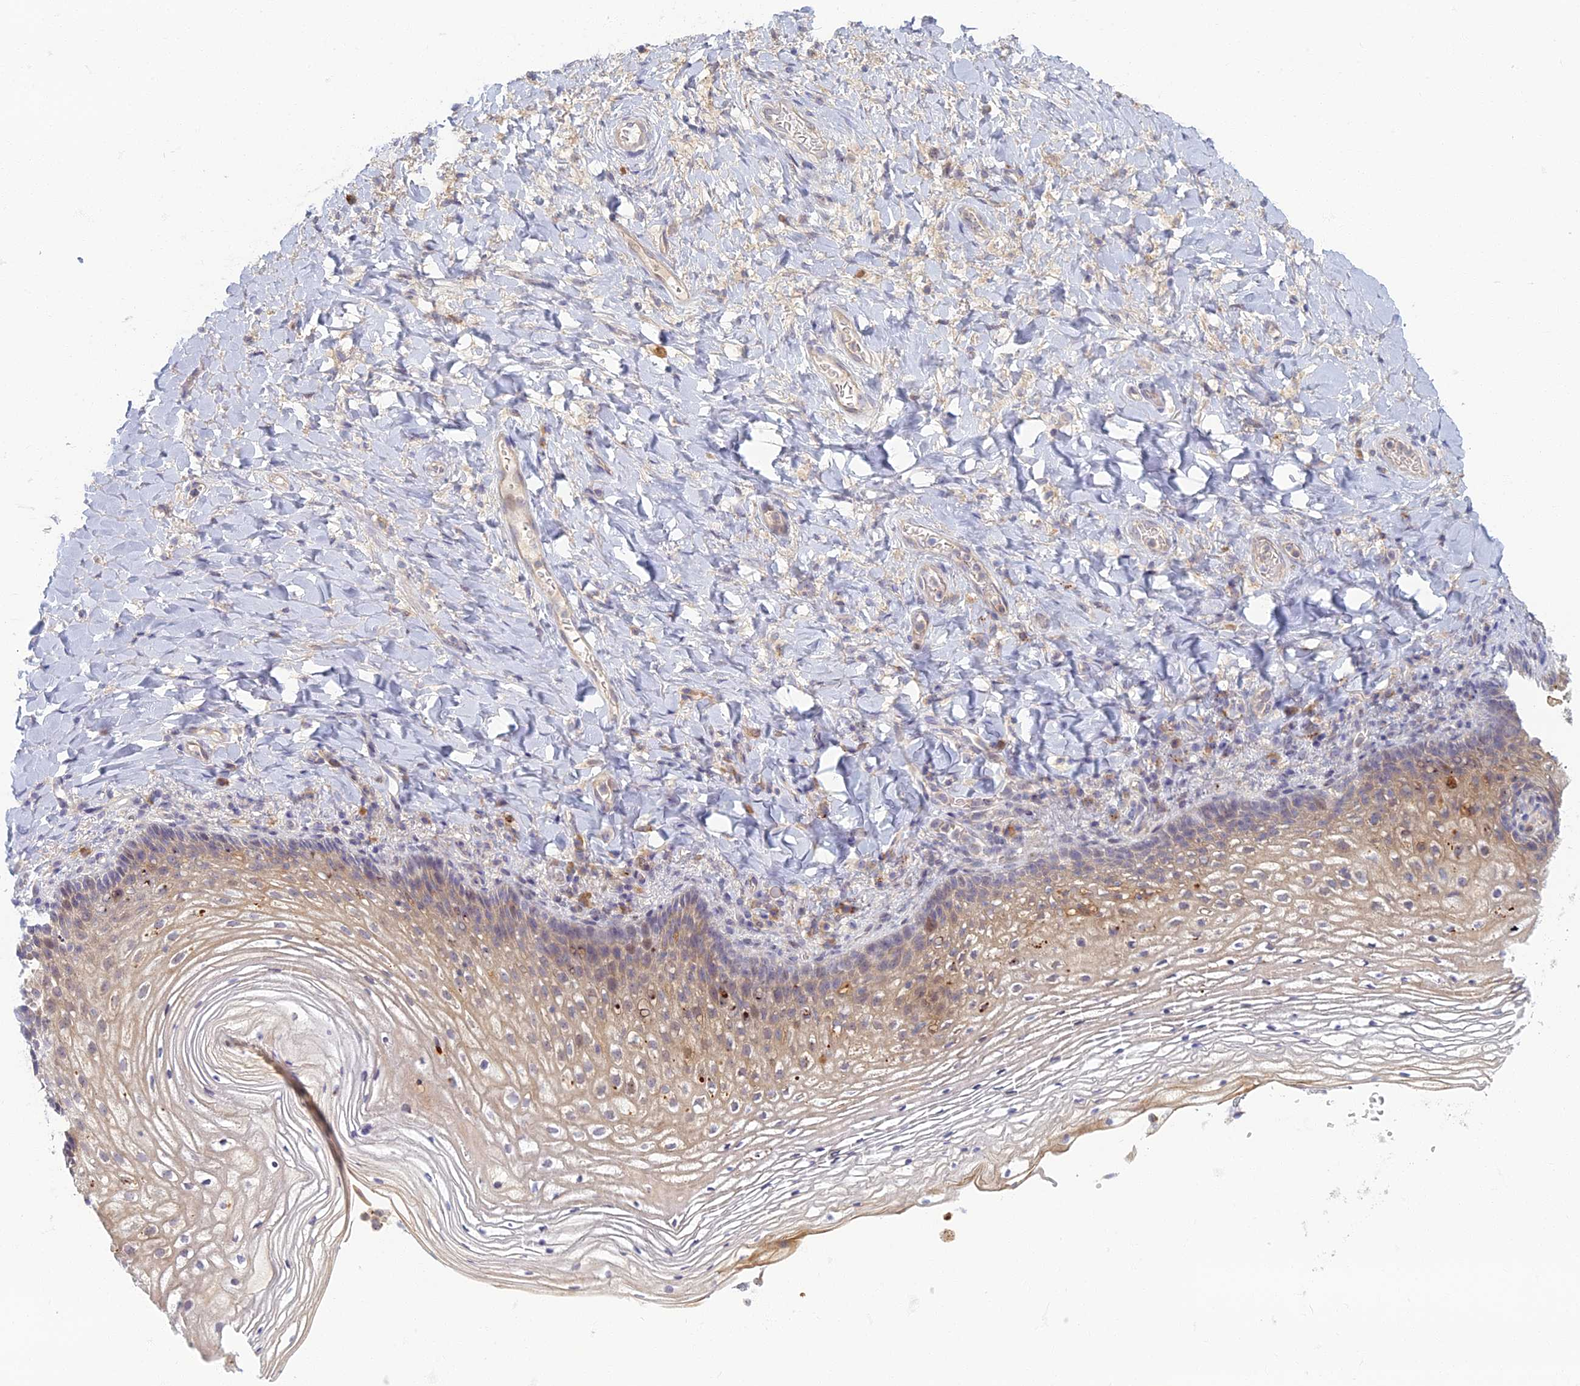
{"staining": {"intensity": "weak", "quantity": "<25%", "location": "cytoplasmic/membranous"}, "tissue": "vagina", "cell_type": "Squamous epithelial cells", "image_type": "normal", "snomed": [{"axis": "morphology", "description": "Normal tissue, NOS"}, {"axis": "topography", "description": "Vagina"}], "caption": "IHC of unremarkable vagina reveals no positivity in squamous epithelial cells. (DAB immunohistochemistry with hematoxylin counter stain).", "gene": "CHMP4B", "patient": {"sex": "female", "age": 60}}